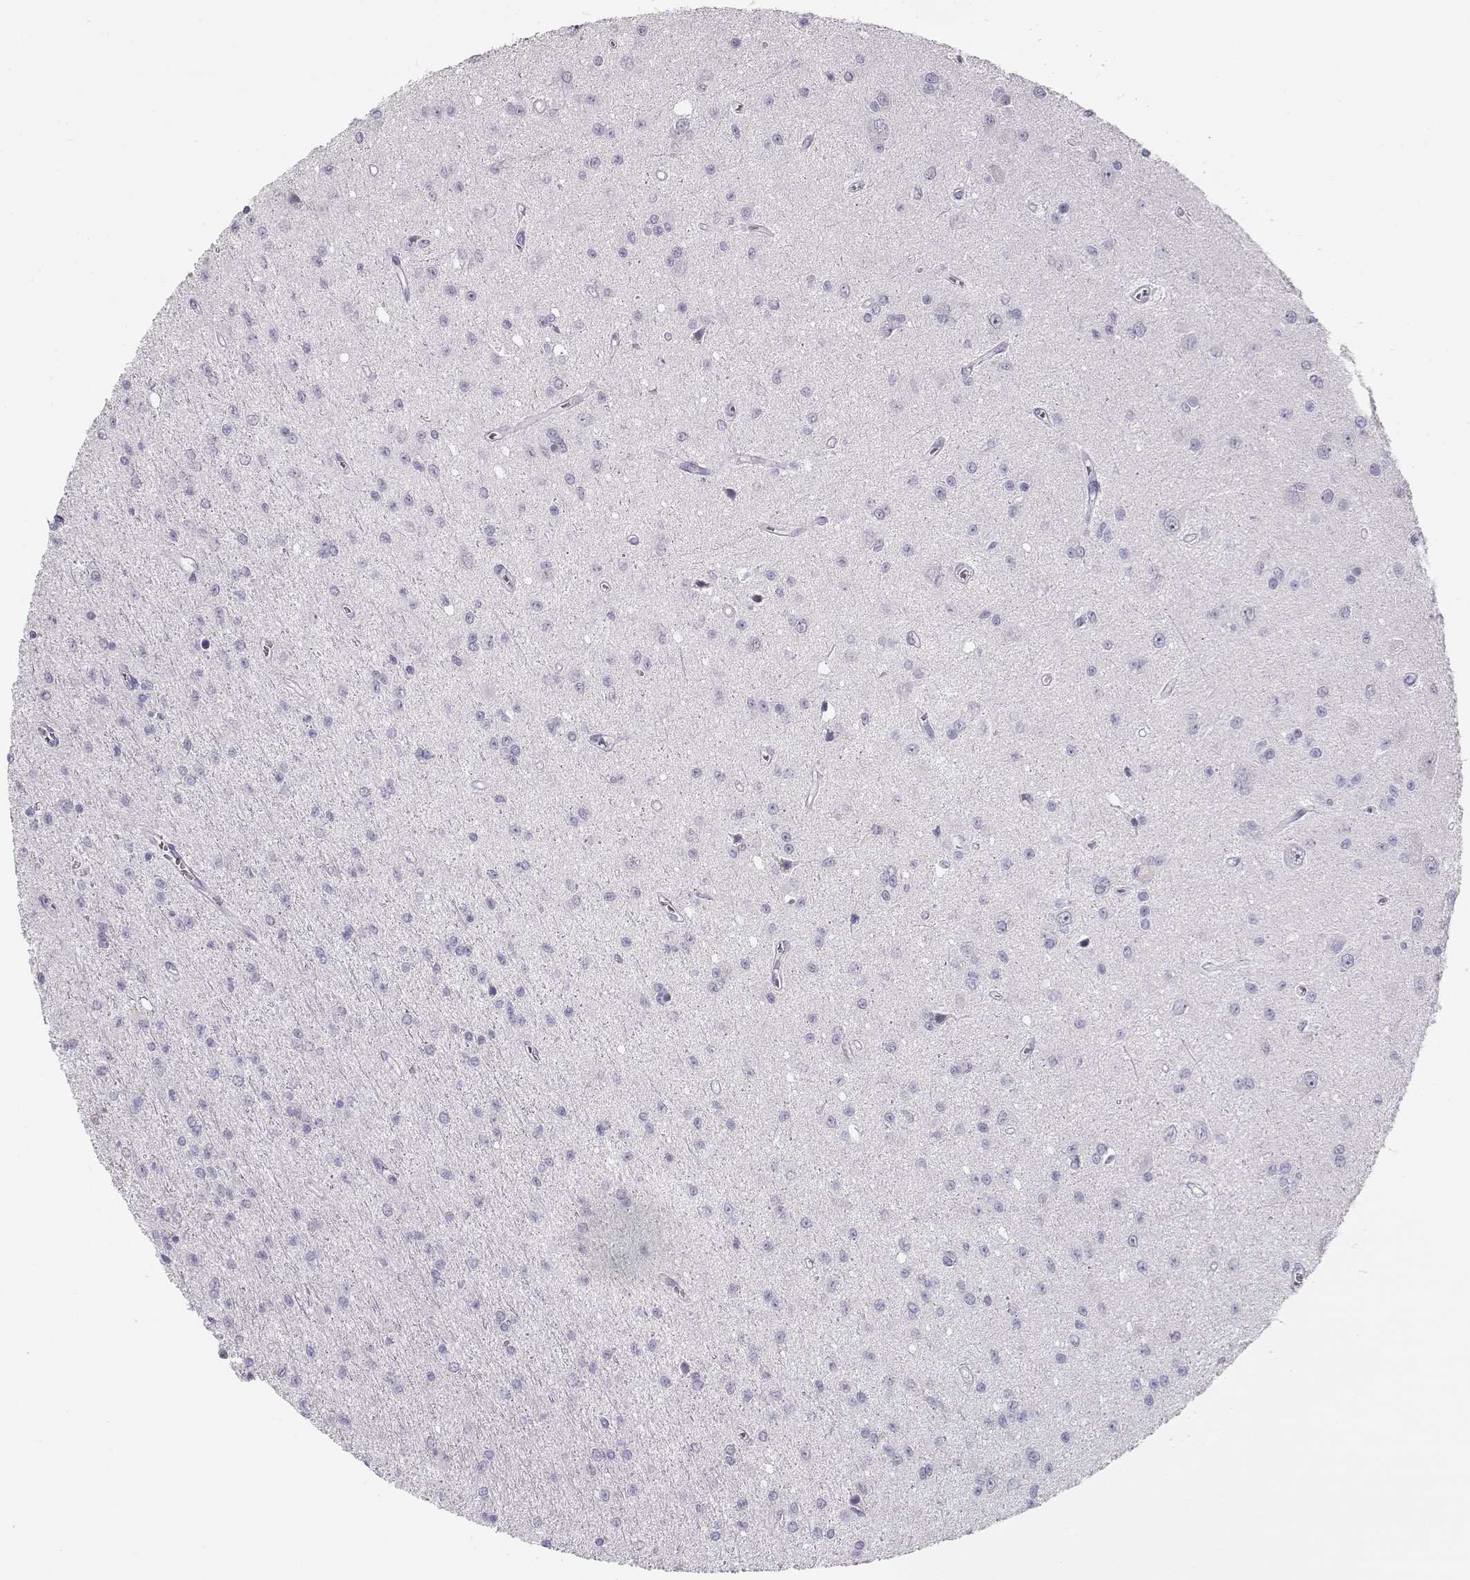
{"staining": {"intensity": "negative", "quantity": "none", "location": "none"}, "tissue": "glioma", "cell_type": "Tumor cells", "image_type": "cancer", "snomed": [{"axis": "morphology", "description": "Glioma, malignant, Low grade"}, {"axis": "topography", "description": "Brain"}], "caption": "High power microscopy histopathology image of an IHC photomicrograph of glioma, revealing no significant positivity in tumor cells. The staining is performed using DAB (3,3'-diaminobenzidine) brown chromogen with nuclei counter-stained in using hematoxylin.", "gene": "LEPR", "patient": {"sex": "female", "age": 45}}